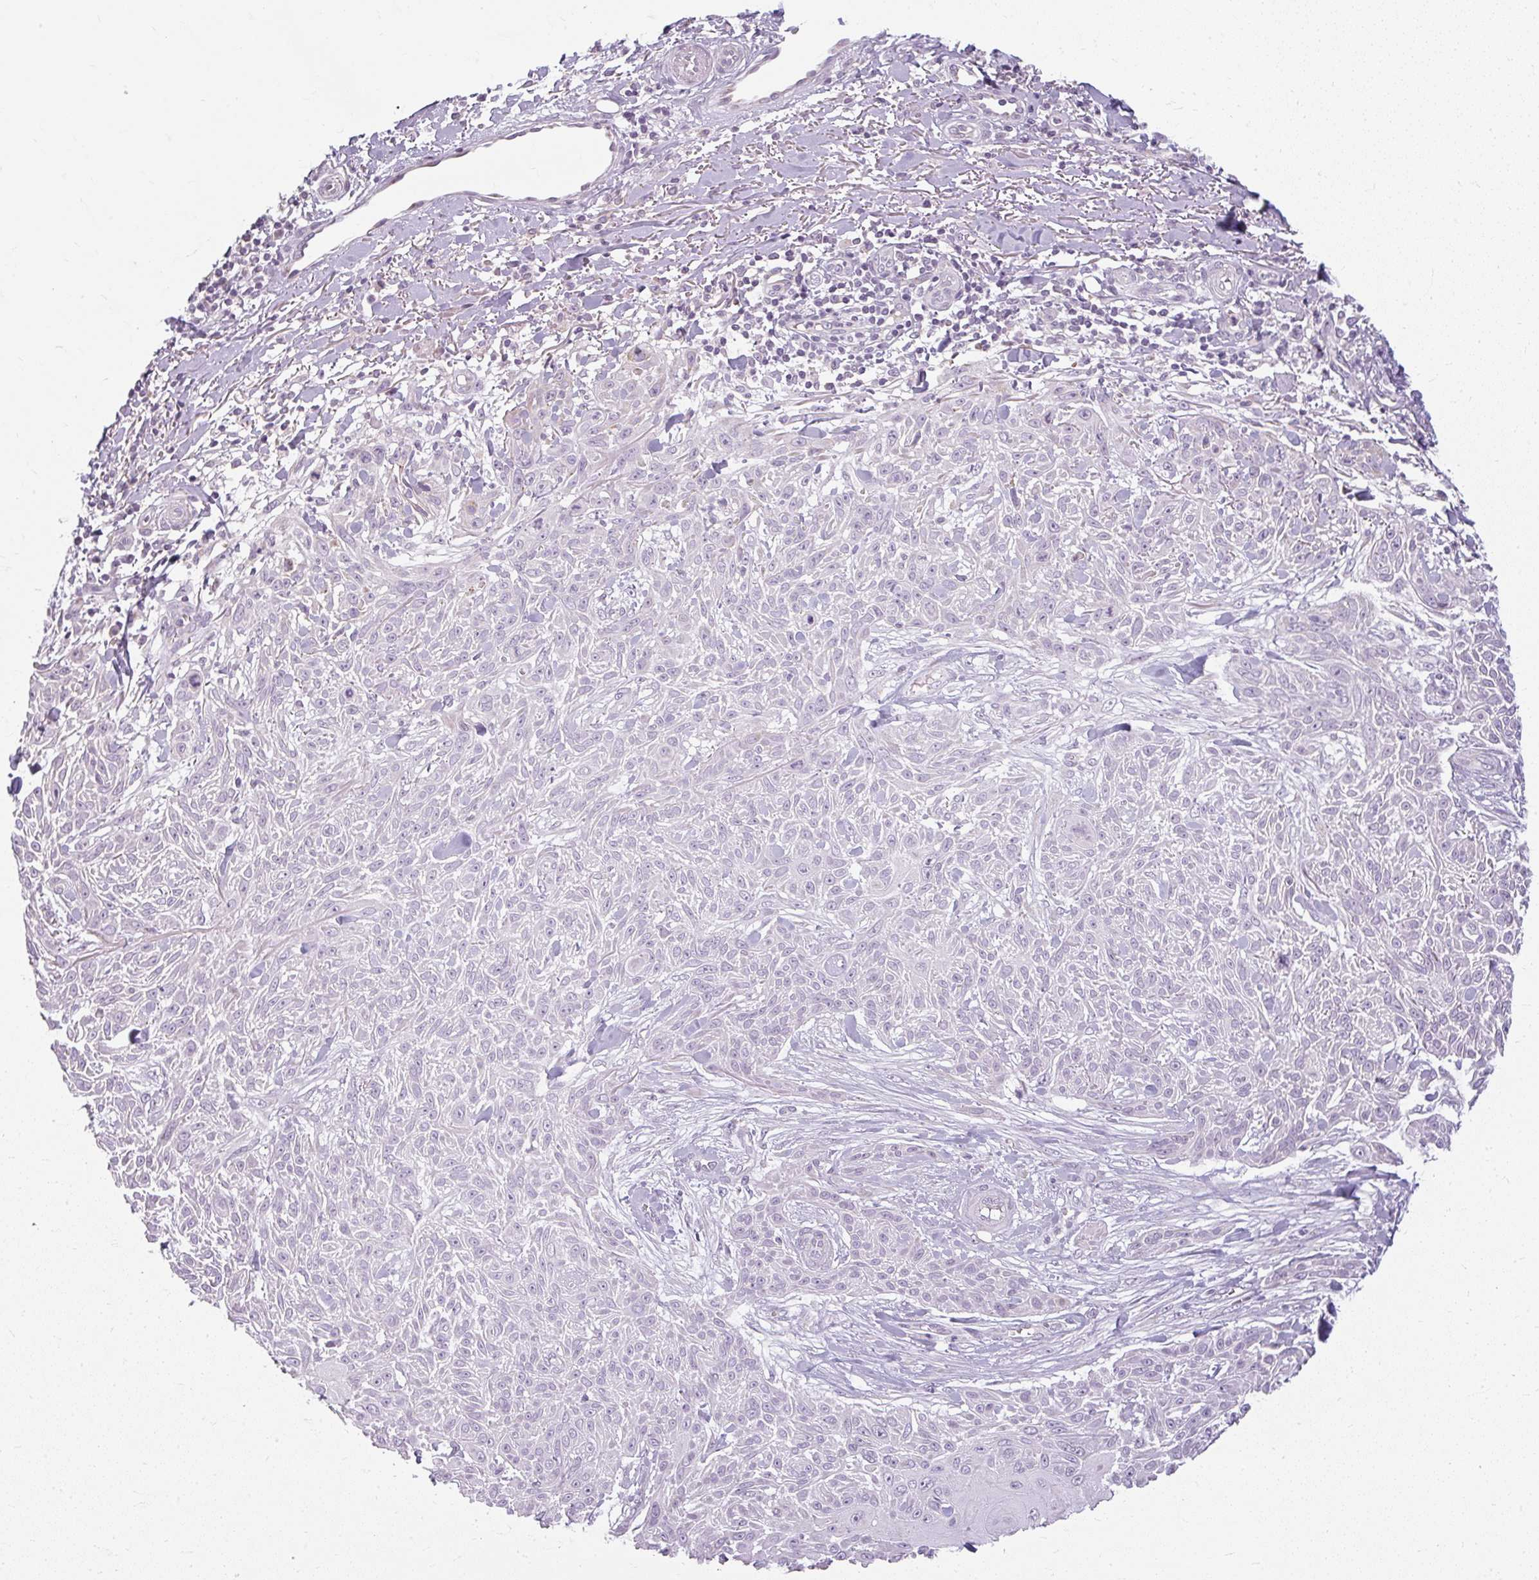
{"staining": {"intensity": "negative", "quantity": "none", "location": "none"}, "tissue": "skin cancer", "cell_type": "Tumor cells", "image_type": "cancer", "snomed": [{"axis": "morphology", "description": "Squamous cell carcinoma, NOS"}, {"axis": "topography", "description": "Skin"}], "caption": "An immunohistochemistry (IHC) photomicrograph of squamous cell carcinoma (skin) is shown. There is no staining in tumor cells of squamous cell carcinoma (skin).", "gene": "ZFYVE26", "patient": {"sex": "male", "age": 86}}